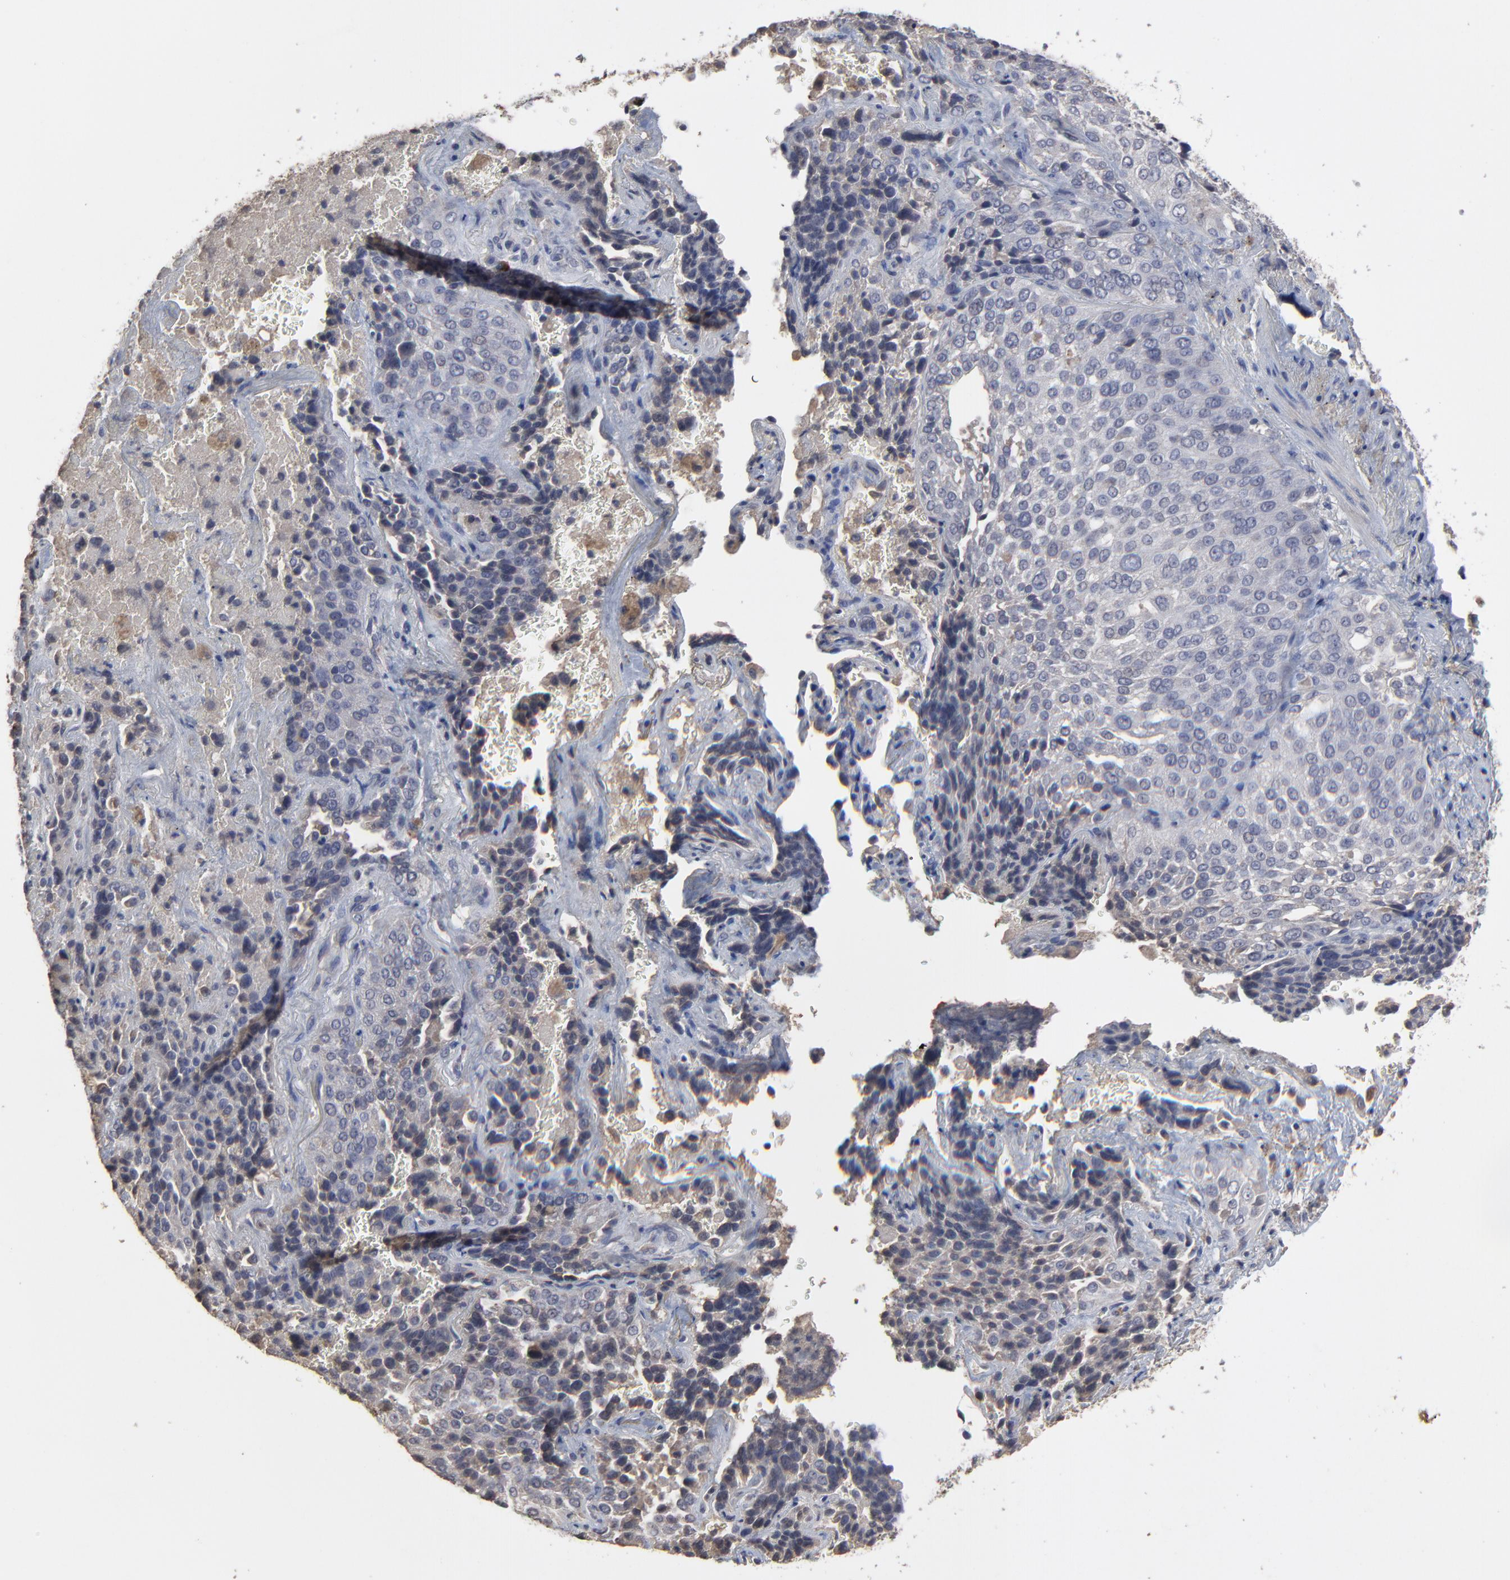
{"staining": {"intensity": "negative", "quantity": "none", "location": "none"}, "tissue": "lung cancer", "cell_type": "Tumor cells", "image_type": "cancer", "snomed": [{"axis": "morphology", "description": "Squamous cell carcinoma, NOS"}, {"axis": "topography", "description": "Lung"}], "caption": "Tumor cells show no significant protein staining in lung squamous cell carcinoma.", "gene": "VPREB3", "patient": {"sex": "male", "age": 54}}